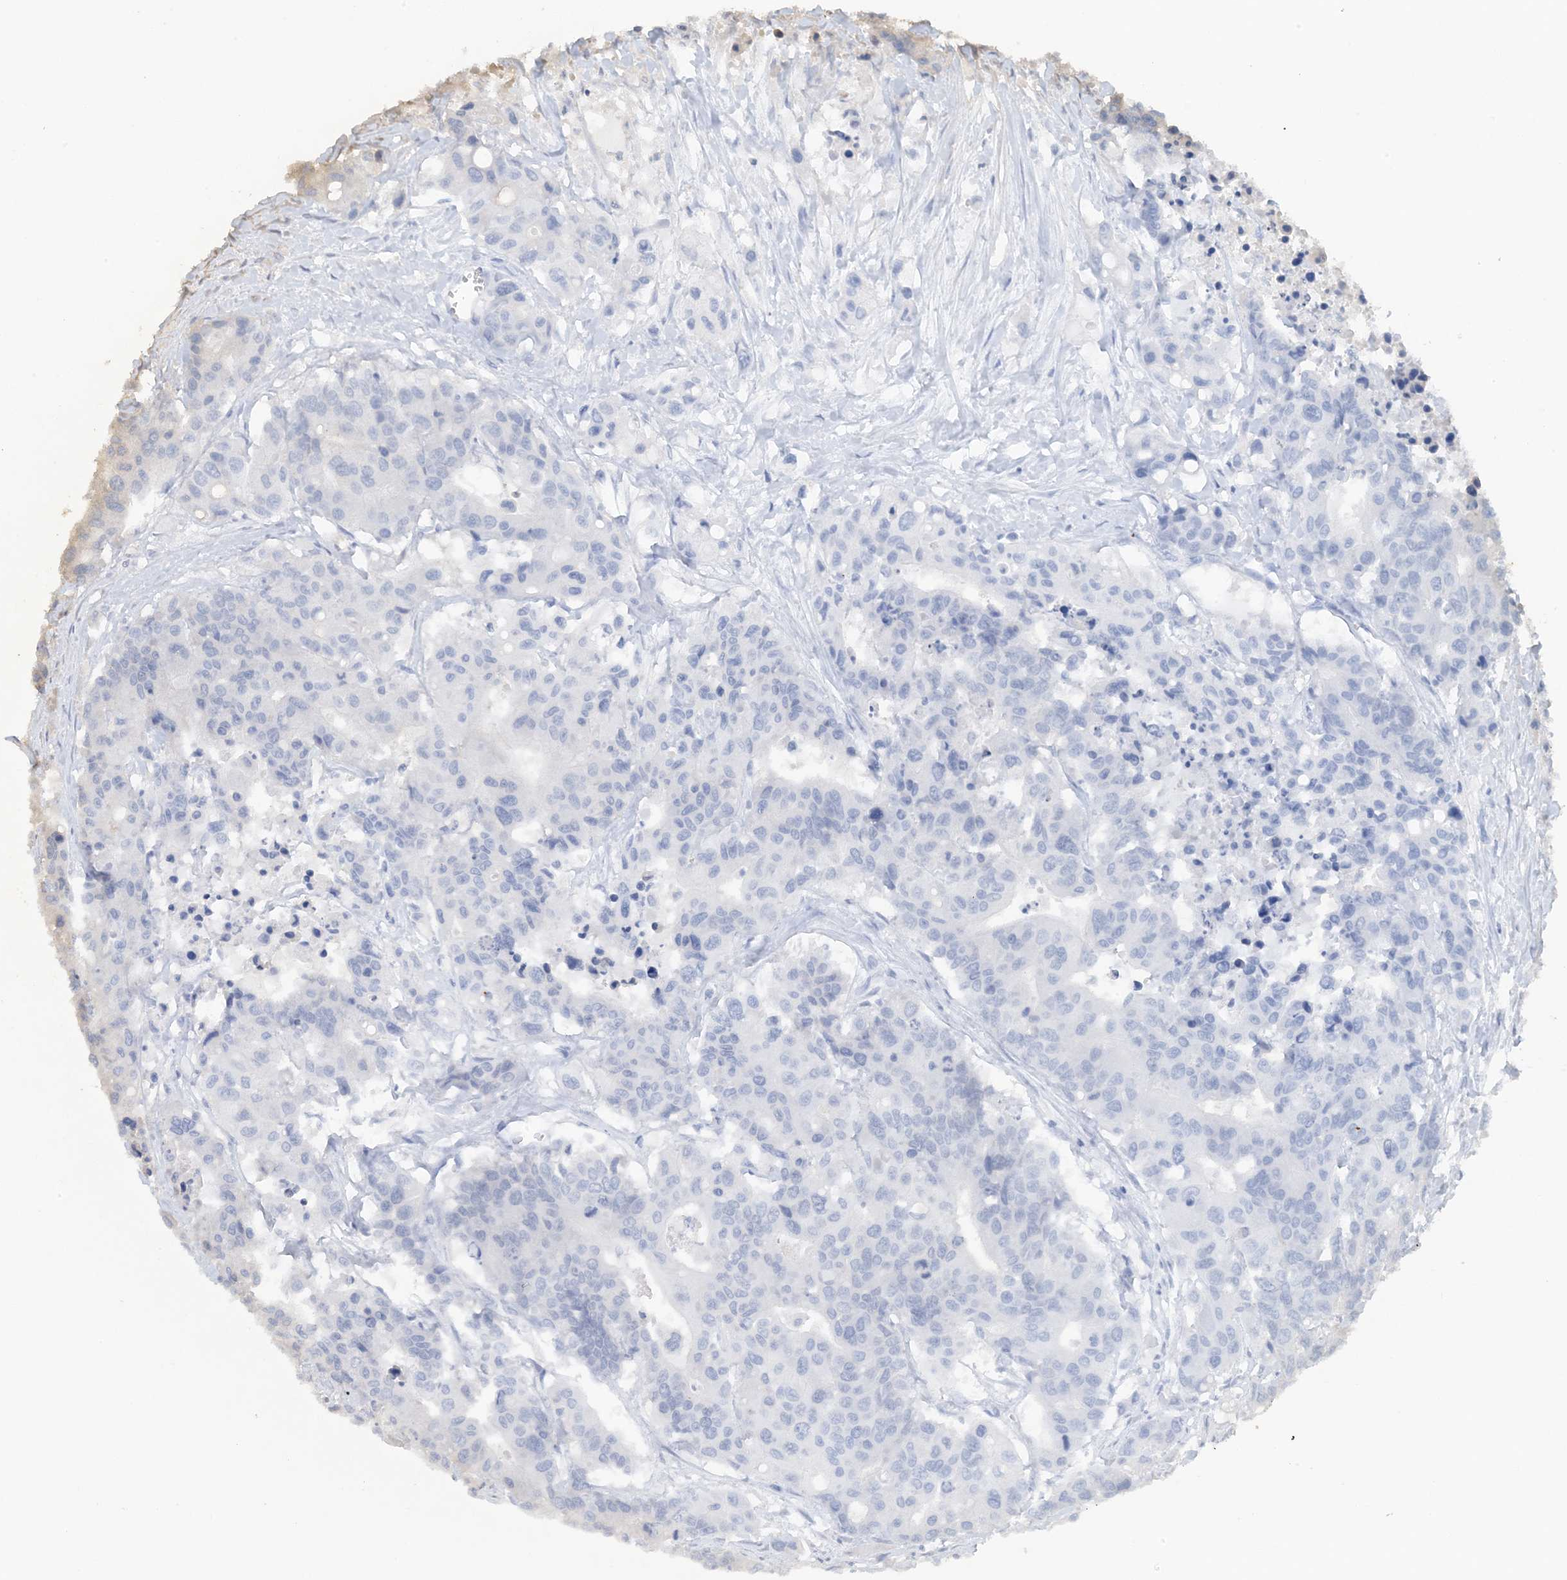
{"staining": {"intensity": "negative", "quantity": "none", "location": "none"}, "tissue": "colorectal cancer", "cell_type": "Tumor cells", "image_type": "cancer", "snomed": [{"axis": "morphology", "description": "Adenocarcinoma, NOS"}, {"axis": "topography", "description": "Colon"}], "caption": "Immunohistochemistry (IHC) micrograph of adenocarcinoma (colorectal) stained for a protein (brown), which demonstrates no staining in tumor cells.", "gene": "ACYP2", "patient": {"sex": "male", "age": 77}}